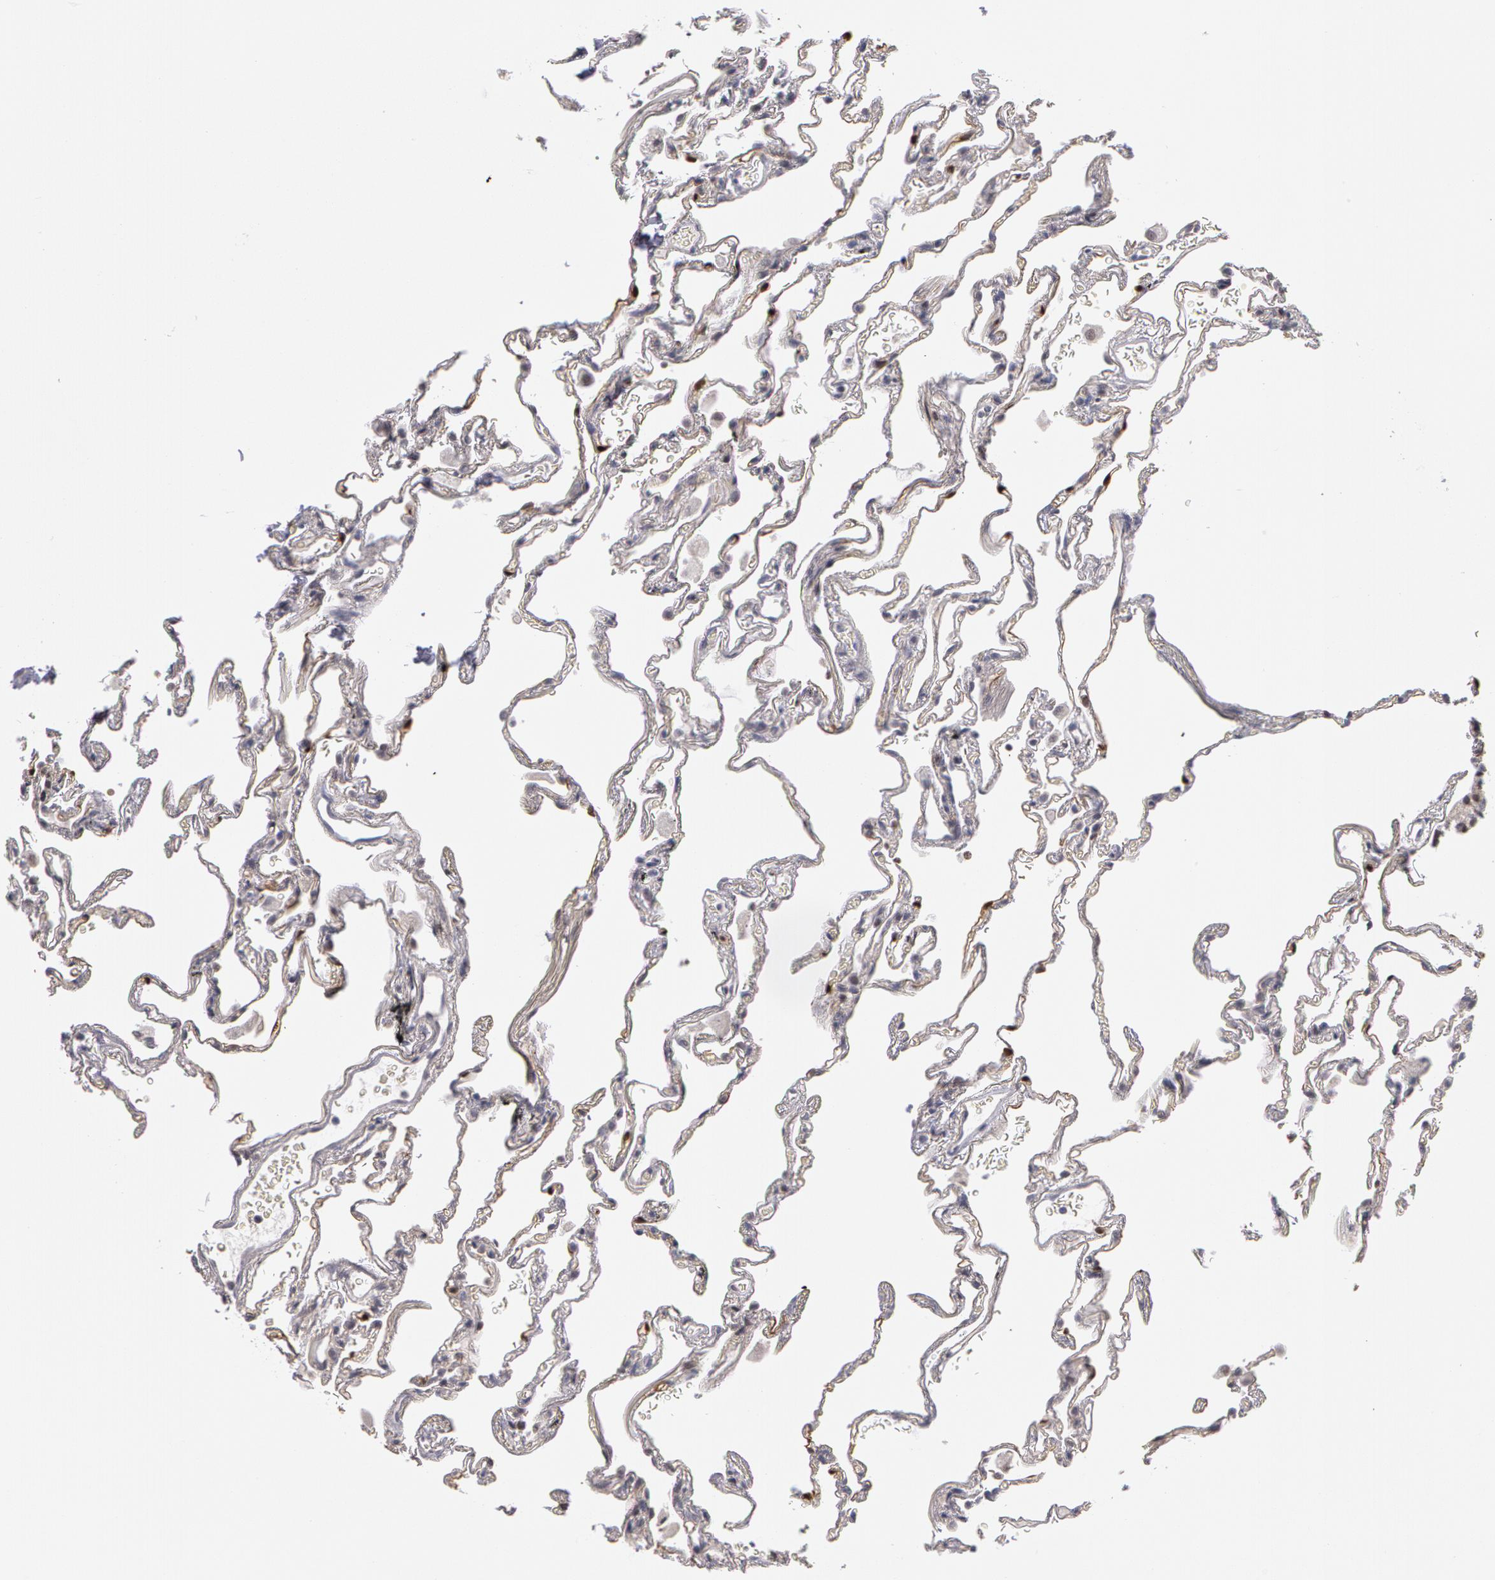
{"staining": {"intensity": "weak", "quantity": "<25%", "location": "nuclear"}, "tissue": "lung", "cell_type": "Alveolar cells", "image_type": "normal", "snomed": [{"axis": "morphology", "description": "Normal tissue, NOS"}, {"axis": "morphology", "description": "Inflammation, NOS"}, {"axis": "topography", "description": "Lung"}], "caption": "IHC histopathology image of benign lung: human lung stained with DAB shows no significant protein expression in alveolar cells. (DAB immunohistochemistry with hematoxylin counter stain).", "gene": "PRICKLE1", "patient": {"sex": "male", "age": 69}}